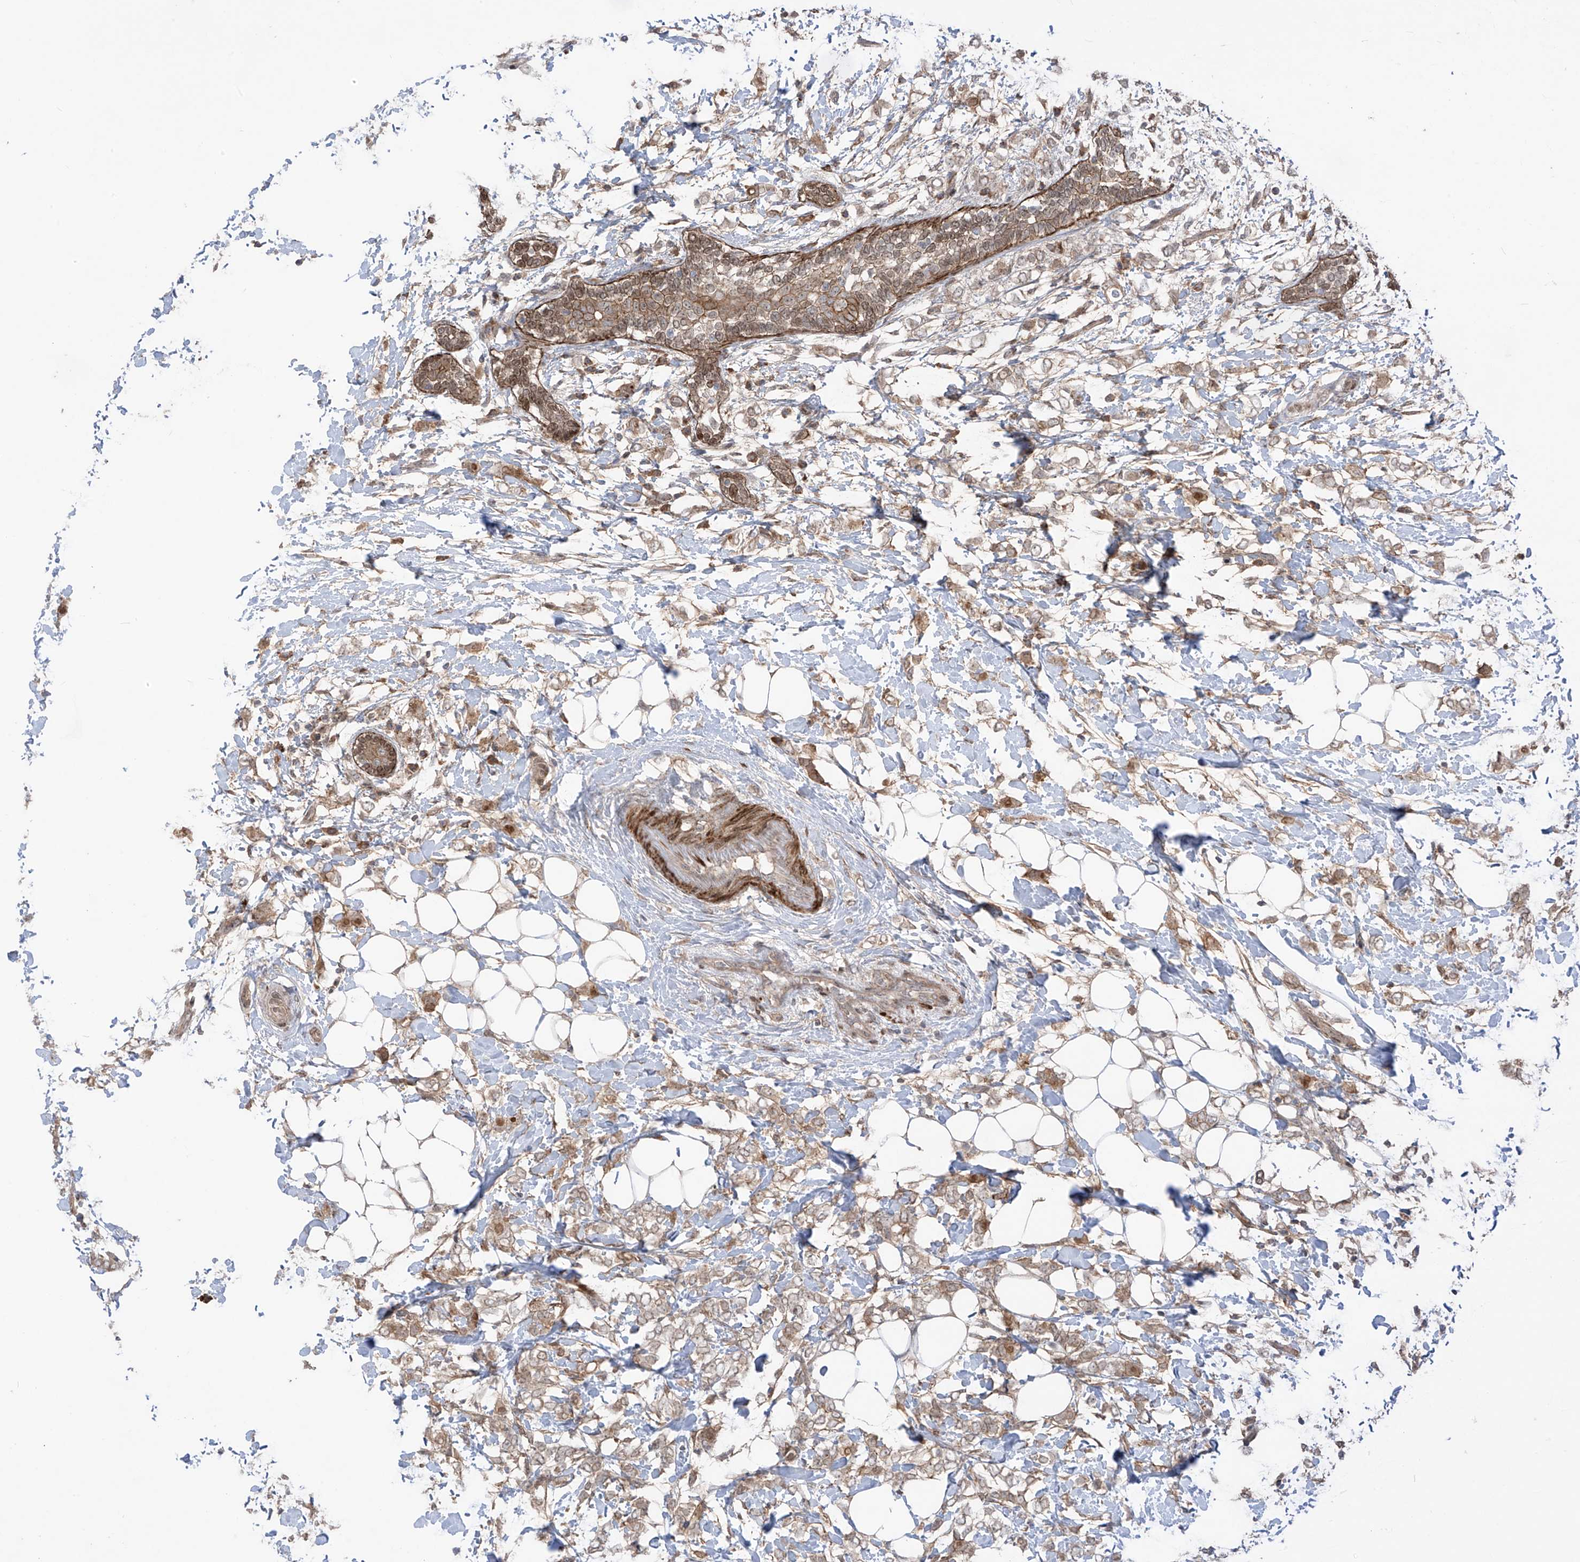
{"staining": {"intensity": "weak", "quantity": ">75%", "location": "cytoplasmic/membranous"}, "tissue": "breast cancer", "cell_type": "Tumor cells", "image_type": "cancer", "snomed": [{"axis": "morphology", "description": "Normal tissue, NOS"}, {"axis": "morphology", "description": "Lobular carcinoma"}, {"axis": "topography", "description": "Breast"}], "caption": "Immunohistochemistry staining of breast cancer (lobular carcinoma), which reveals low levels of weak cytoplasmic/membranous positivity in approximately >75% of tumor cells indicating weak cytoplasmic/membranous protein staining. The staining was performed using DAB (brown) for protein detection and nuclei were counterstained in hematoxylin (blue).", "gene": "LRRC74A", "patient": {"sex": "female", "age": 47}}